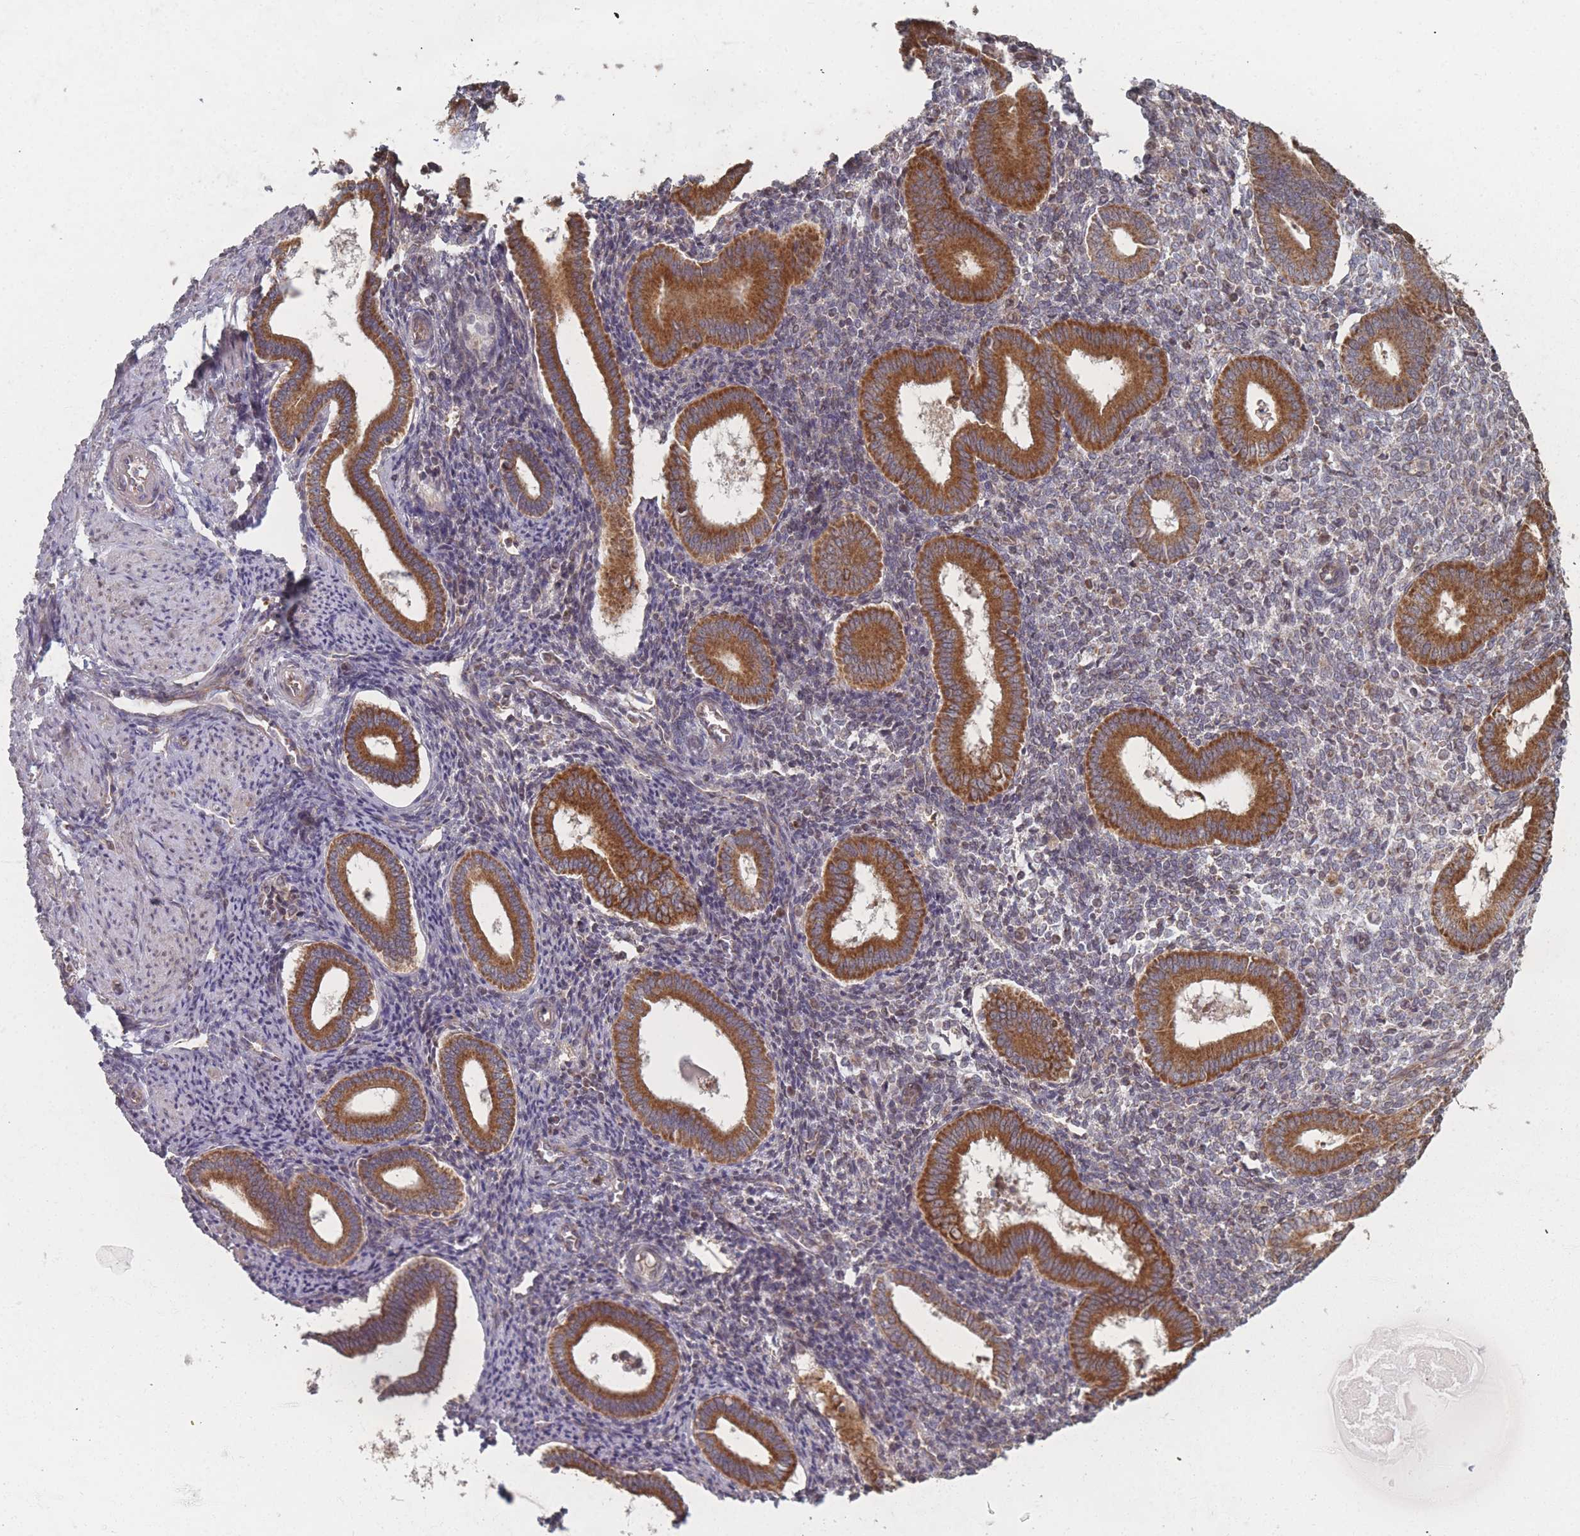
{"staining": {"intensity": "moderate", "quantity": "25%-75%", "location": "cytoplasmic/membranous"}, "tissue": "endometrium", "cell_type": "Cells in endometrial stroma", "image_type": "normal", "snomed": [{"axis": "morphology", "description": "Normal tissue, NOS"}, {"axis": "topography", "description": "Endometrium"}], "caption": "Immunohistochemistry (IHC) histopathology image of unremarkable endometrium: human endometrium stained using immunohistochemistry (IHC) exhibits medium levels of moderate protein expression localized specifically in the cytoplasmic/membranous of cells in endometrial stroma, appearing as a cytoplasmic/membranous brown color.", "gene": "PSMB3", "patient": {"sex": "female", "age": 44}}